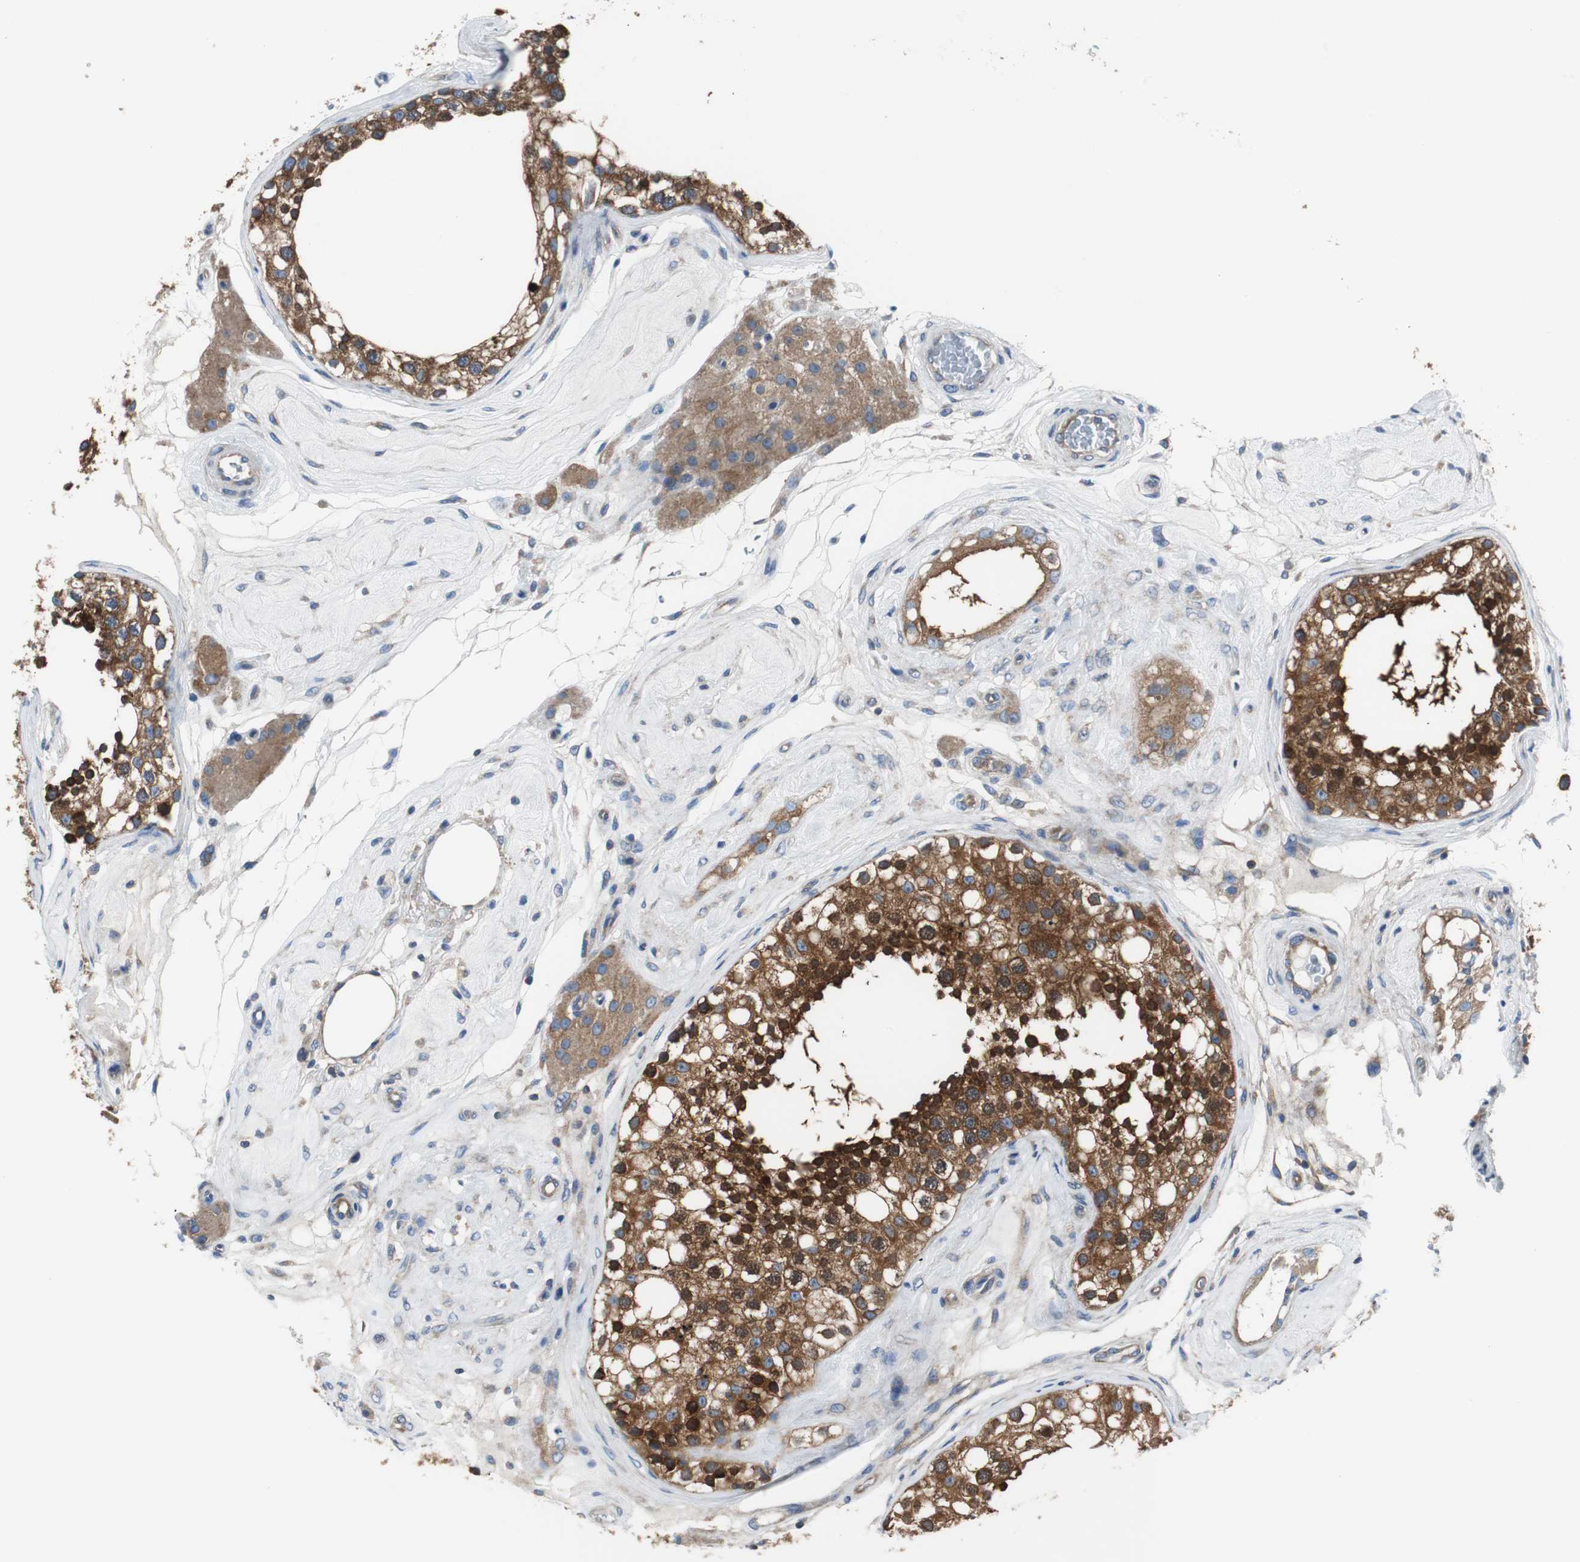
{"staining": {"intensity": "strong", "quantity": ">75%", "location": "cytoplasmic/membranous"}, "tissue": "testis", "cell_type": "Cells in seminiferous ducts", "image_type": "normal", "snomed": [{"axis": "morphology", "description": "Normal tissue, NOS"}, {"axis": "topography", "description": "Testis"}], "caption": "Protein staining of unremarkable testis reveals strong cytoplasmic/membranous staining in about >75% of cells in seminiferous ducts.", "gene": "BRAF", "patient": {"sex": "male", "age": 68}}